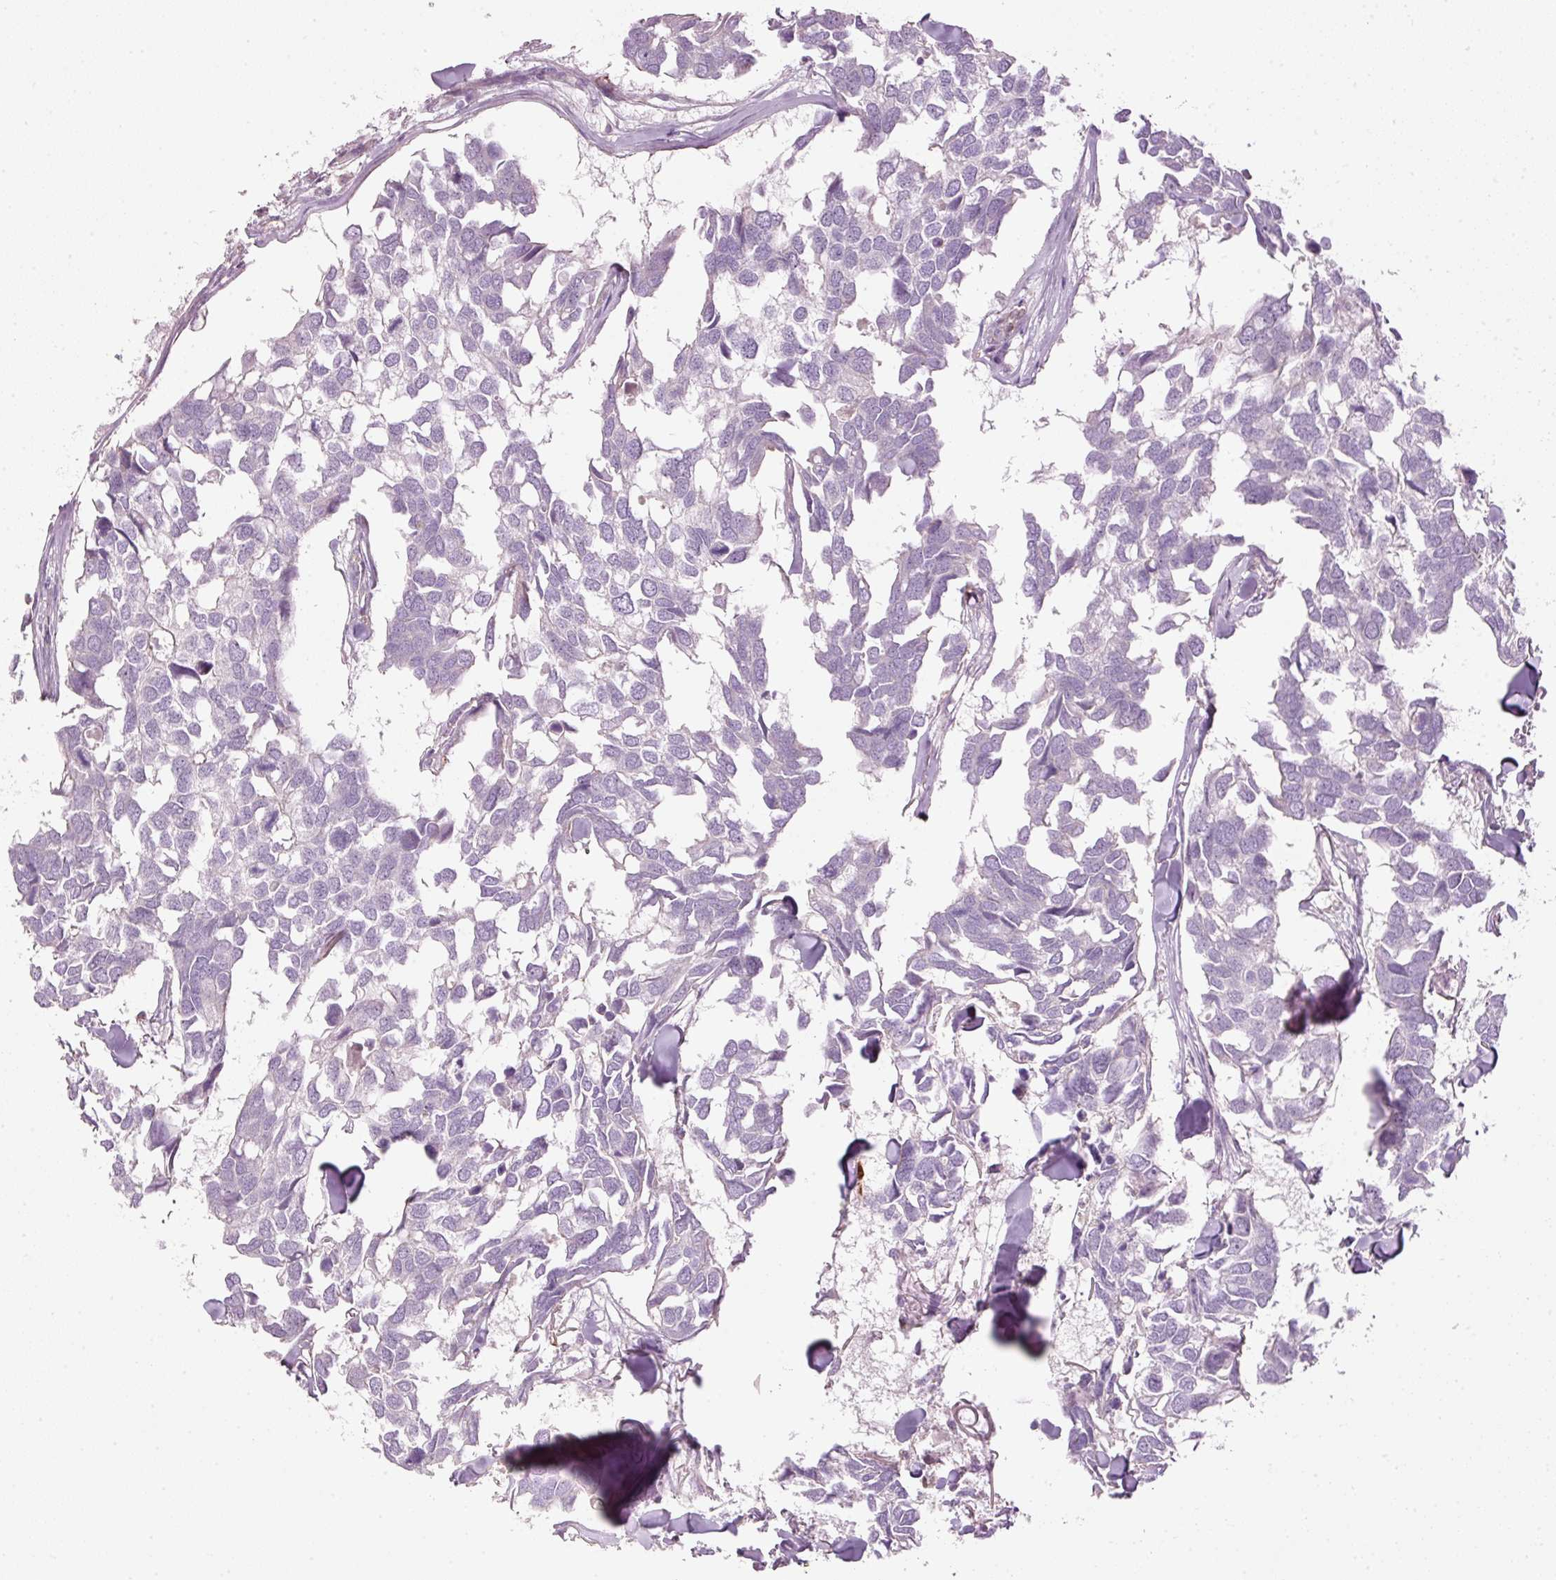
{"staining": {"intensity": "negative", "quantity": "none", "location": "none"}, "tissue": "breast cancer", "cell_type": "Tumor cells", "image_type": "cancer", "snomed": [{"axis": "morphology", "description": "Duct carcinoma"}, {"axis": "topography", "description": "Breast"}], "caption": "Immunohistochemical staining of breast cancer displays no significant staining in tumor cells. The staining is performed using DAB (3,3'-diaminobenzidine) brown chromogen with nuclei counter-stained in using hematoxylin.", "gene": "SIPA1", "patient": {"sex": "female", "age": 83}}